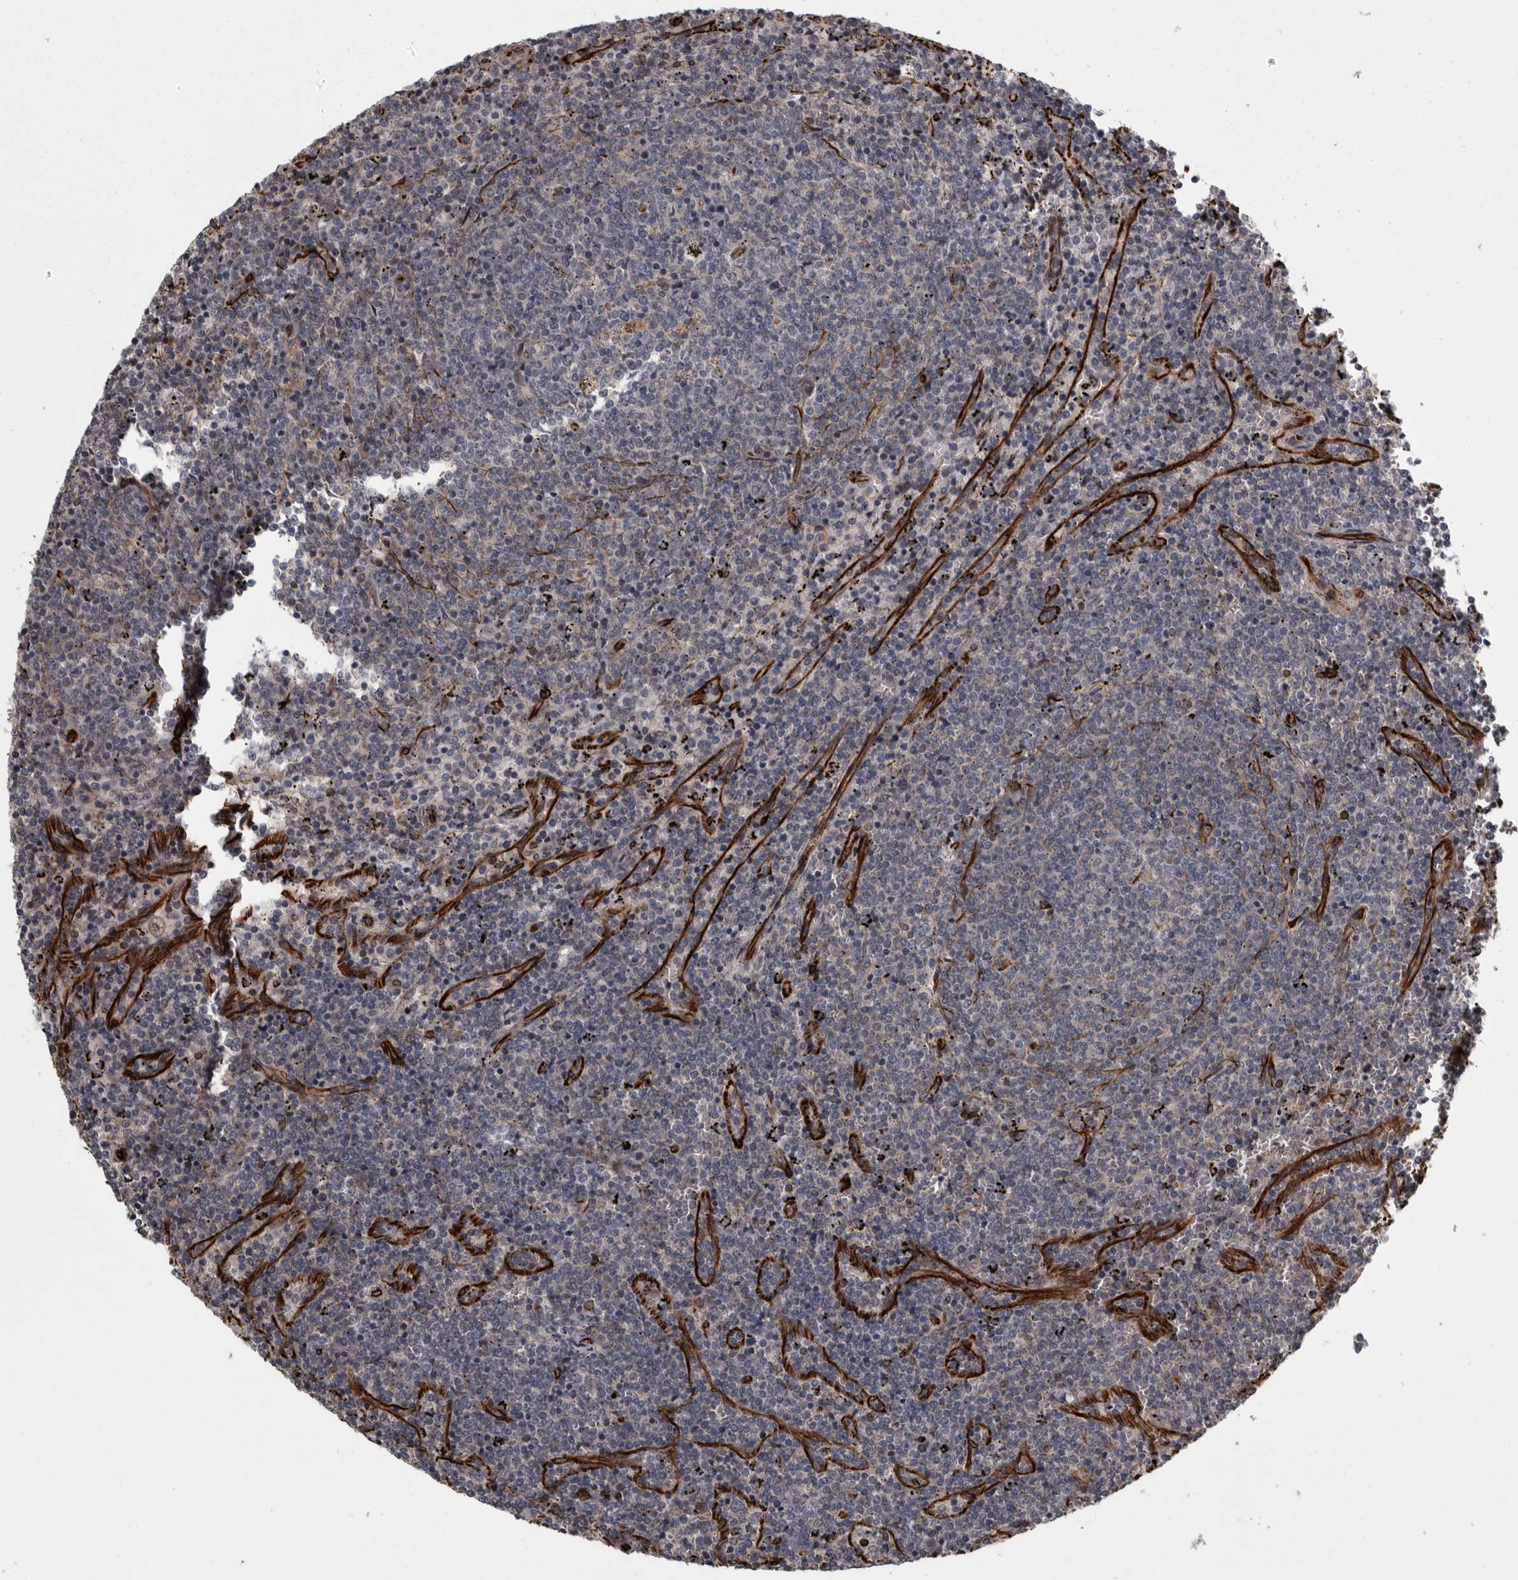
{"staining": {"intensity": "negative", "quantity": "none", "location": "none"}, "tissue": "lymphoma", "cell_type": "Tumor cells", "image_type": "cancer", "snomed": [{"axis": "morphology", "description": "Malignant lymphoma, non-Hodgkin's type, Low grade"}, {"axis": "topography", "description": "Spleen"}], "caption": "Human low-grade malignant lymphoma, non-Hodgkin's type stained for a protein using IHC exhibits no staining in tumor cells.", "gene": "FAAP100", "patient": {"sex": "female", "age": 50}}